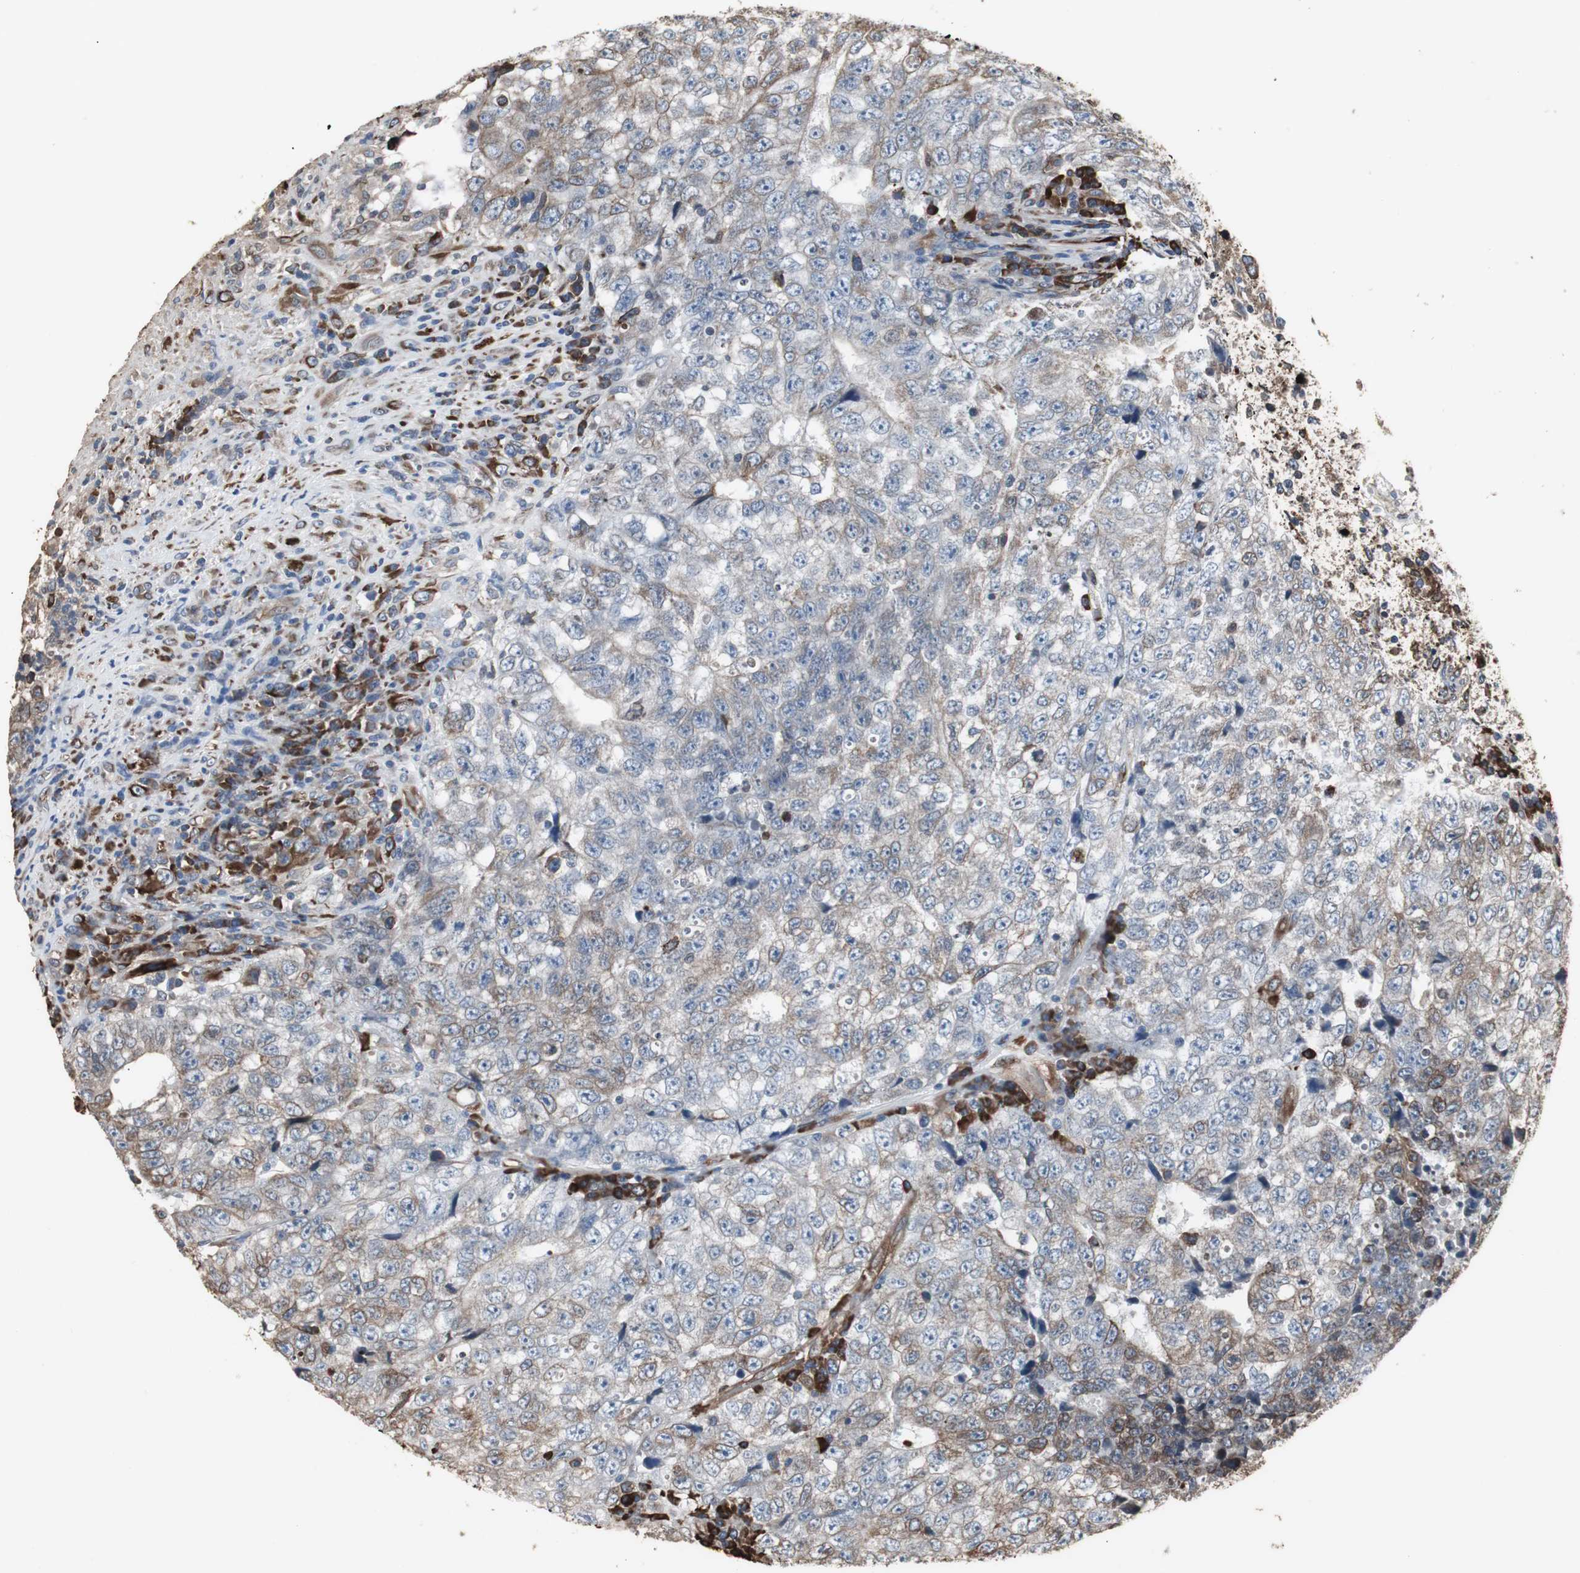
{"staining": {"intensity": "weak", "quantity": ">75%", "location": "cytoplasmic/membranous"}, "tissue": "testis cancer", "cell_type": "Tumor cells", "image_type": "cancer", "snomed": [{"axis": "morphology", "description": "Necrosis, NOS"}, {"axis": "morphology", "description": "Carcinoma, Embryonal, NOS"}, {"axis": "topography", "description": "Testis"}], "caption": "Immunohistochemistry (IHC) (DAB (3,3'-diaminobenzidine)) staining of human embryonal carcinoma (testis) exhibits weak cytoplasmic/membranous protein positivity in about >75% of tumor cells.", "gene": "CALU", "patient": {"sex": "male", "age": 19}}